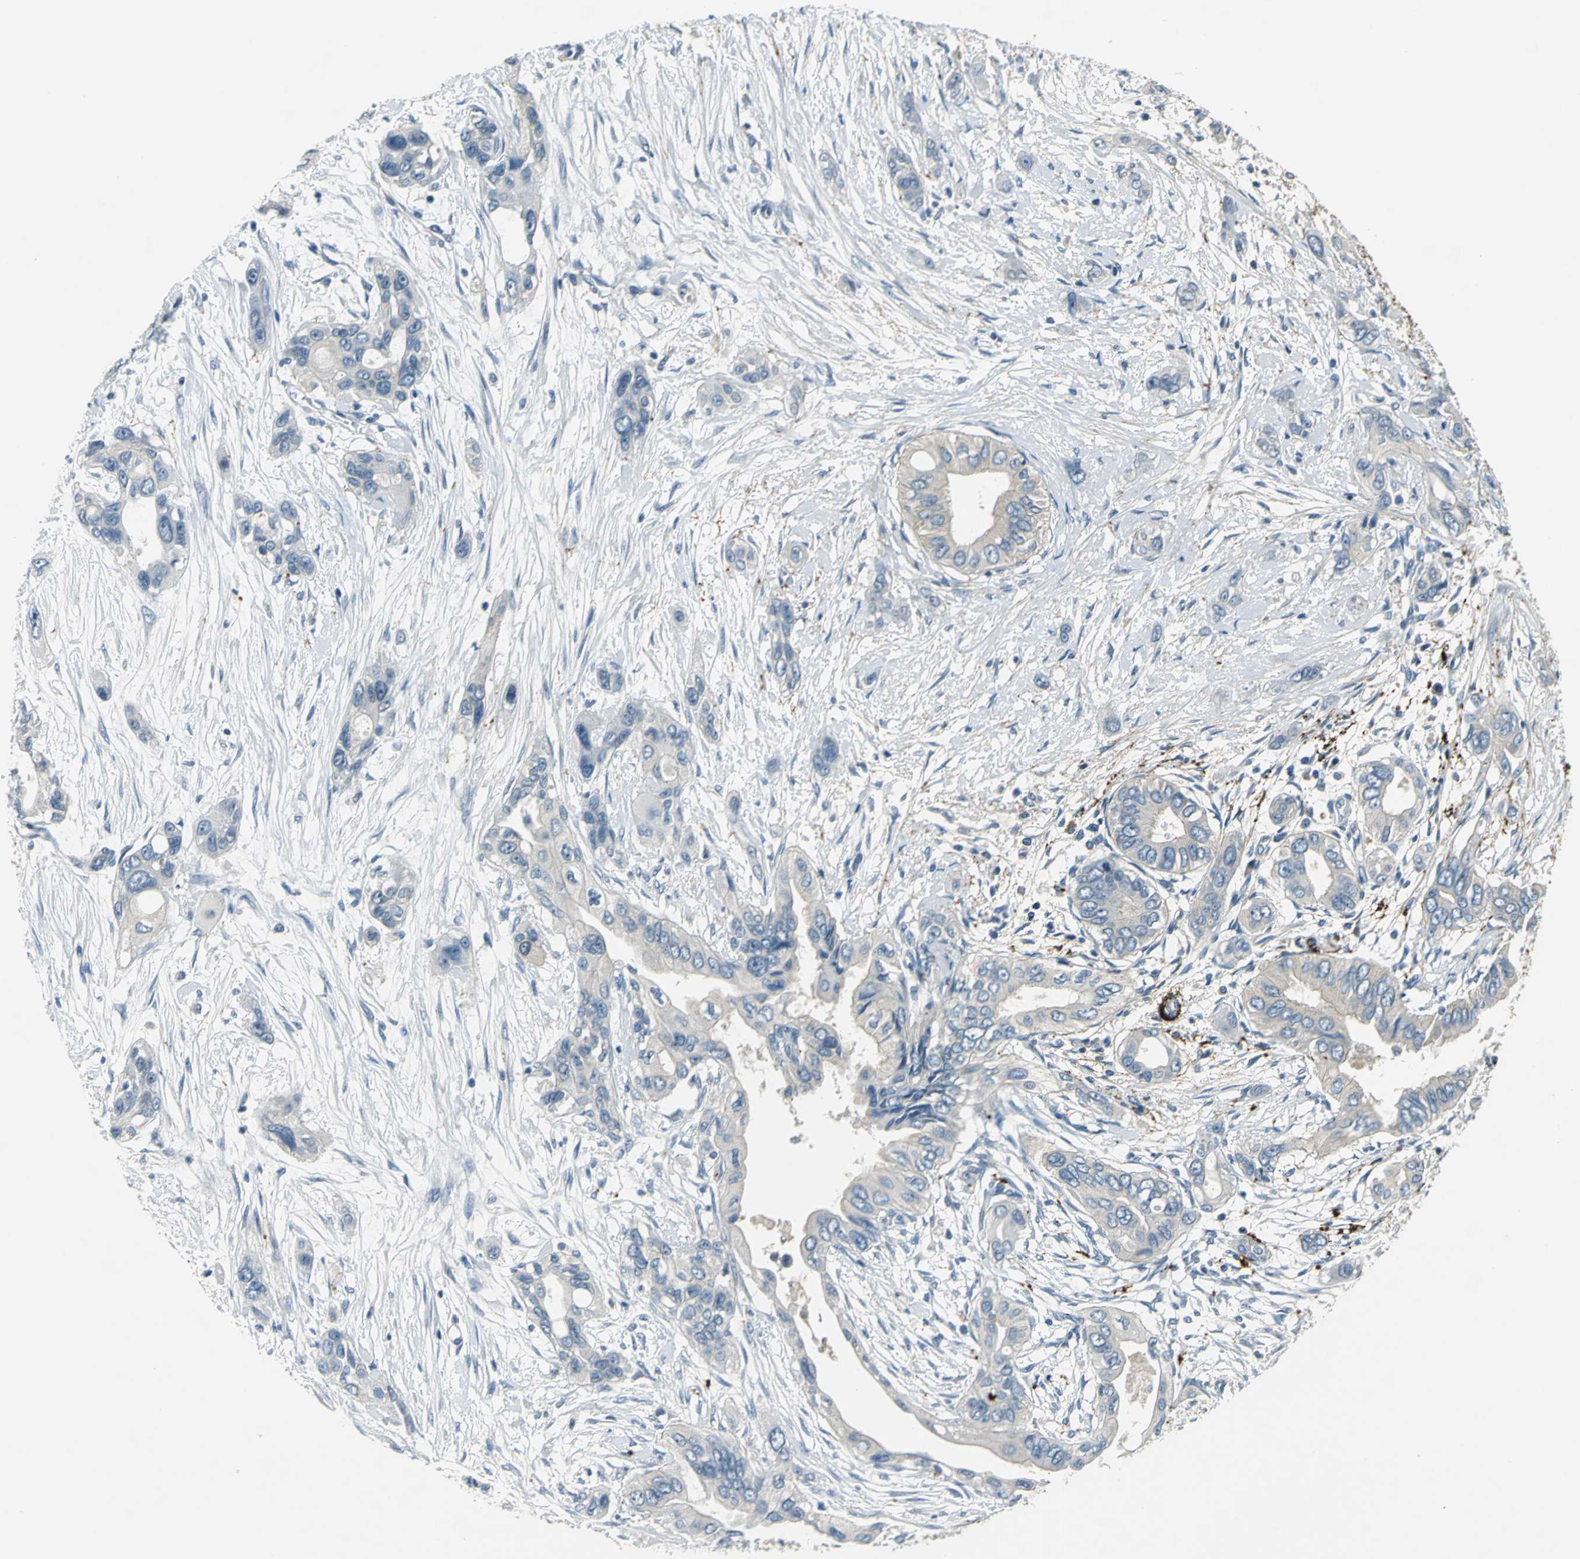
{"staining": {"intensity": "weak", "quantity": "<25%", "location": "cytoplasmic/membranous"}, "tissue": "pancreatic cancer", "cell_type": "Tumor cells", "image_type": "cancer", "snomed": [{"axis": "morphology", "description": "Adenocarcinoma, NOS"}, {"axis": "topography", "description": "Pancreas"}], "caption": "Immunohistochemistry histopathology image of adenocarcinoma (pancreatic) stained for a protein (brown), which shows no staining in tumor cells.", "gene": "SLC16A7", "patient": {"sex": "female", "age": 60}}